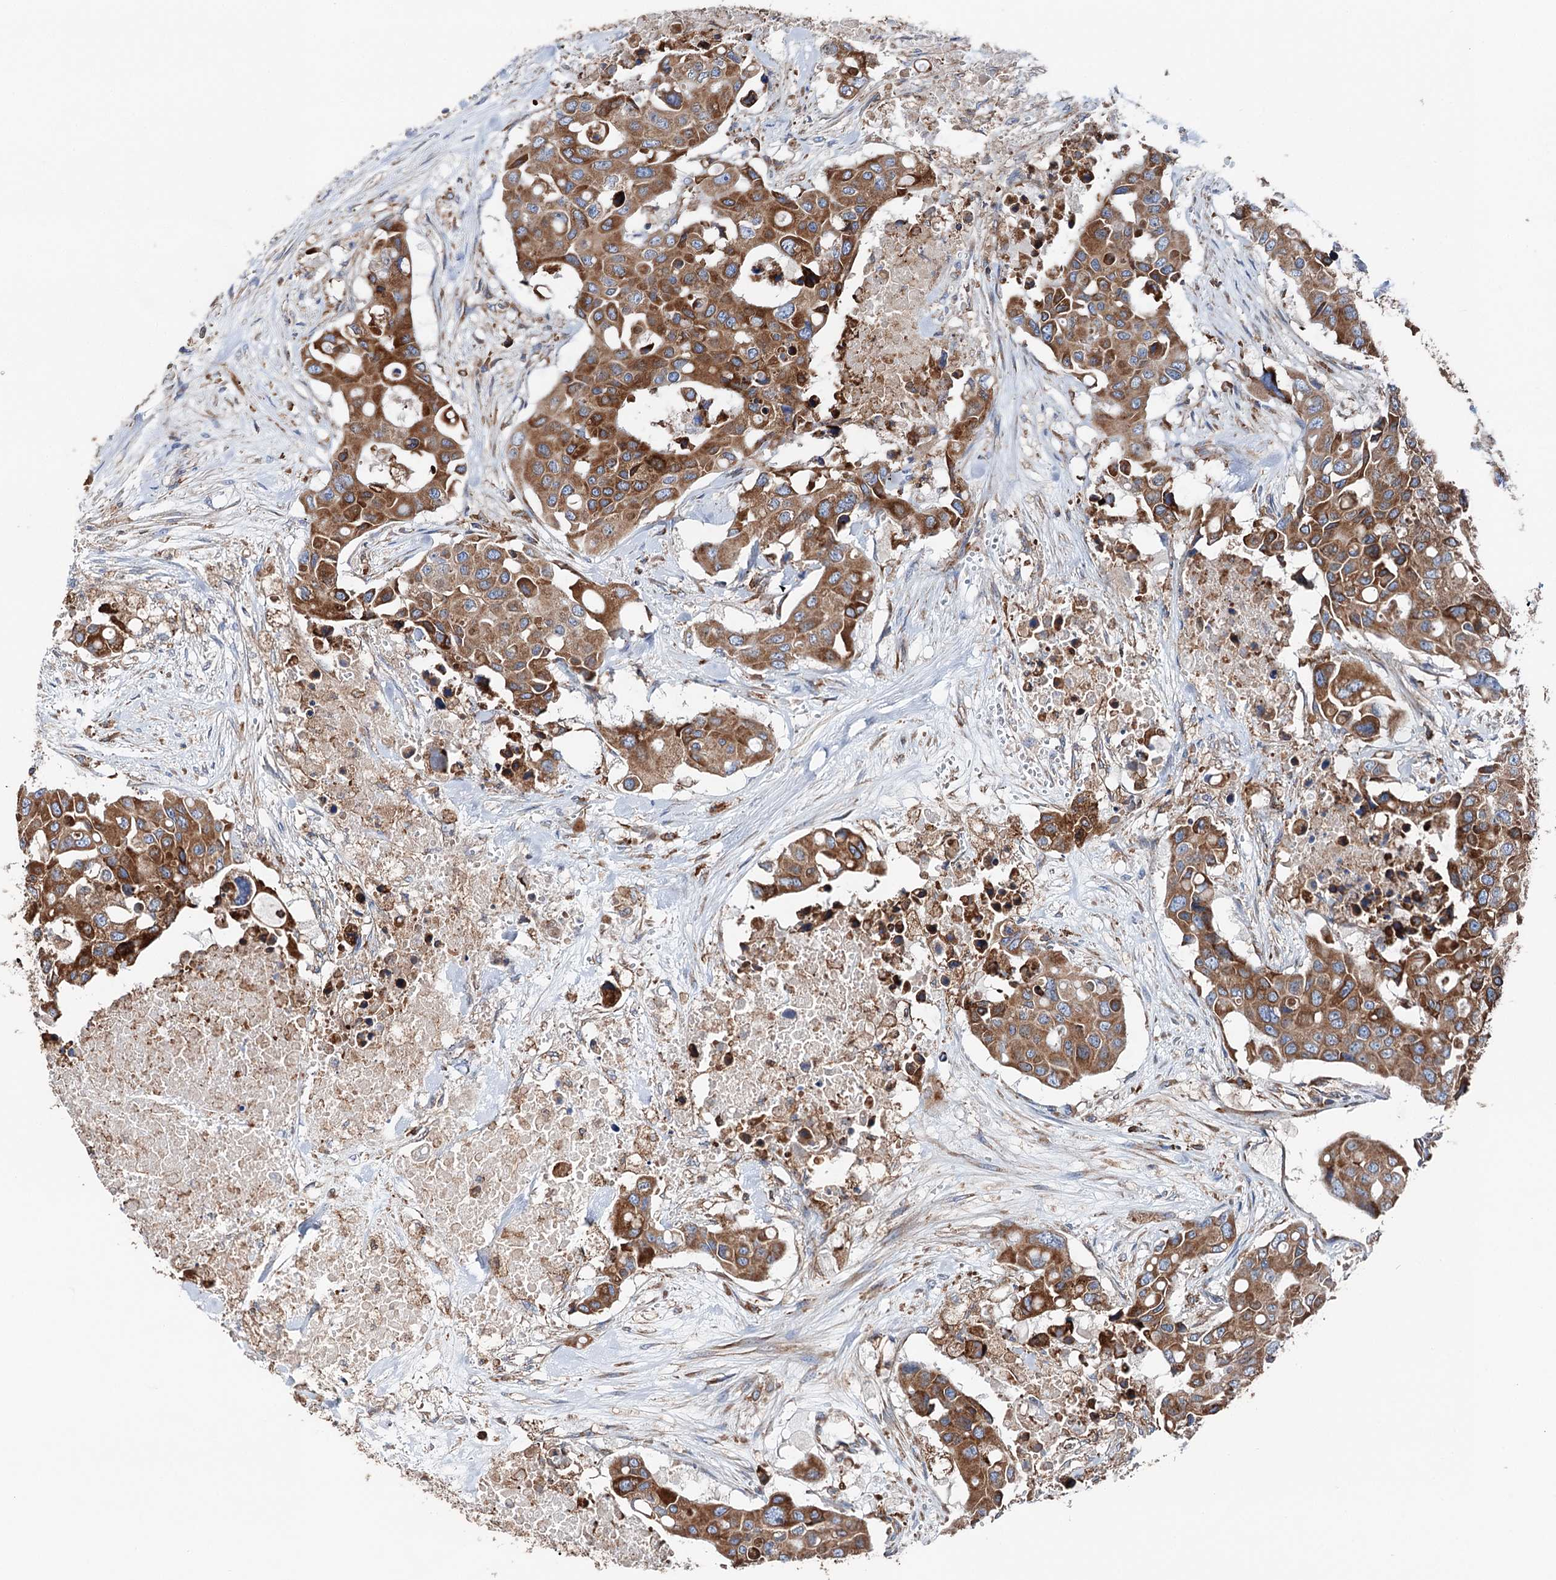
{"staining": {"intensity": "moderate", "quantity": ">75%", "location": "cytoplasmic/membranous"}, "tissue": "colorectal cancer", "cell_type": "Tumor cells", "image_type": "cancer", "snomed": [{"axis": "morphology", "description": "Adenocarcinoma, NOS"}, {"axis": "topography", "description": "Colon"}], "caption": "The immunohistochemical stain labels moderate cytoplasmic/membranous expression in tumor cells of adenocarcinoma (colorectal) tissue. (DAB (3,3'-diaminobenzidine) IHC with brightfield microscopy, high magnification).", "gene": "ERP29", "patient": {"sex": "male", "age": 77}}